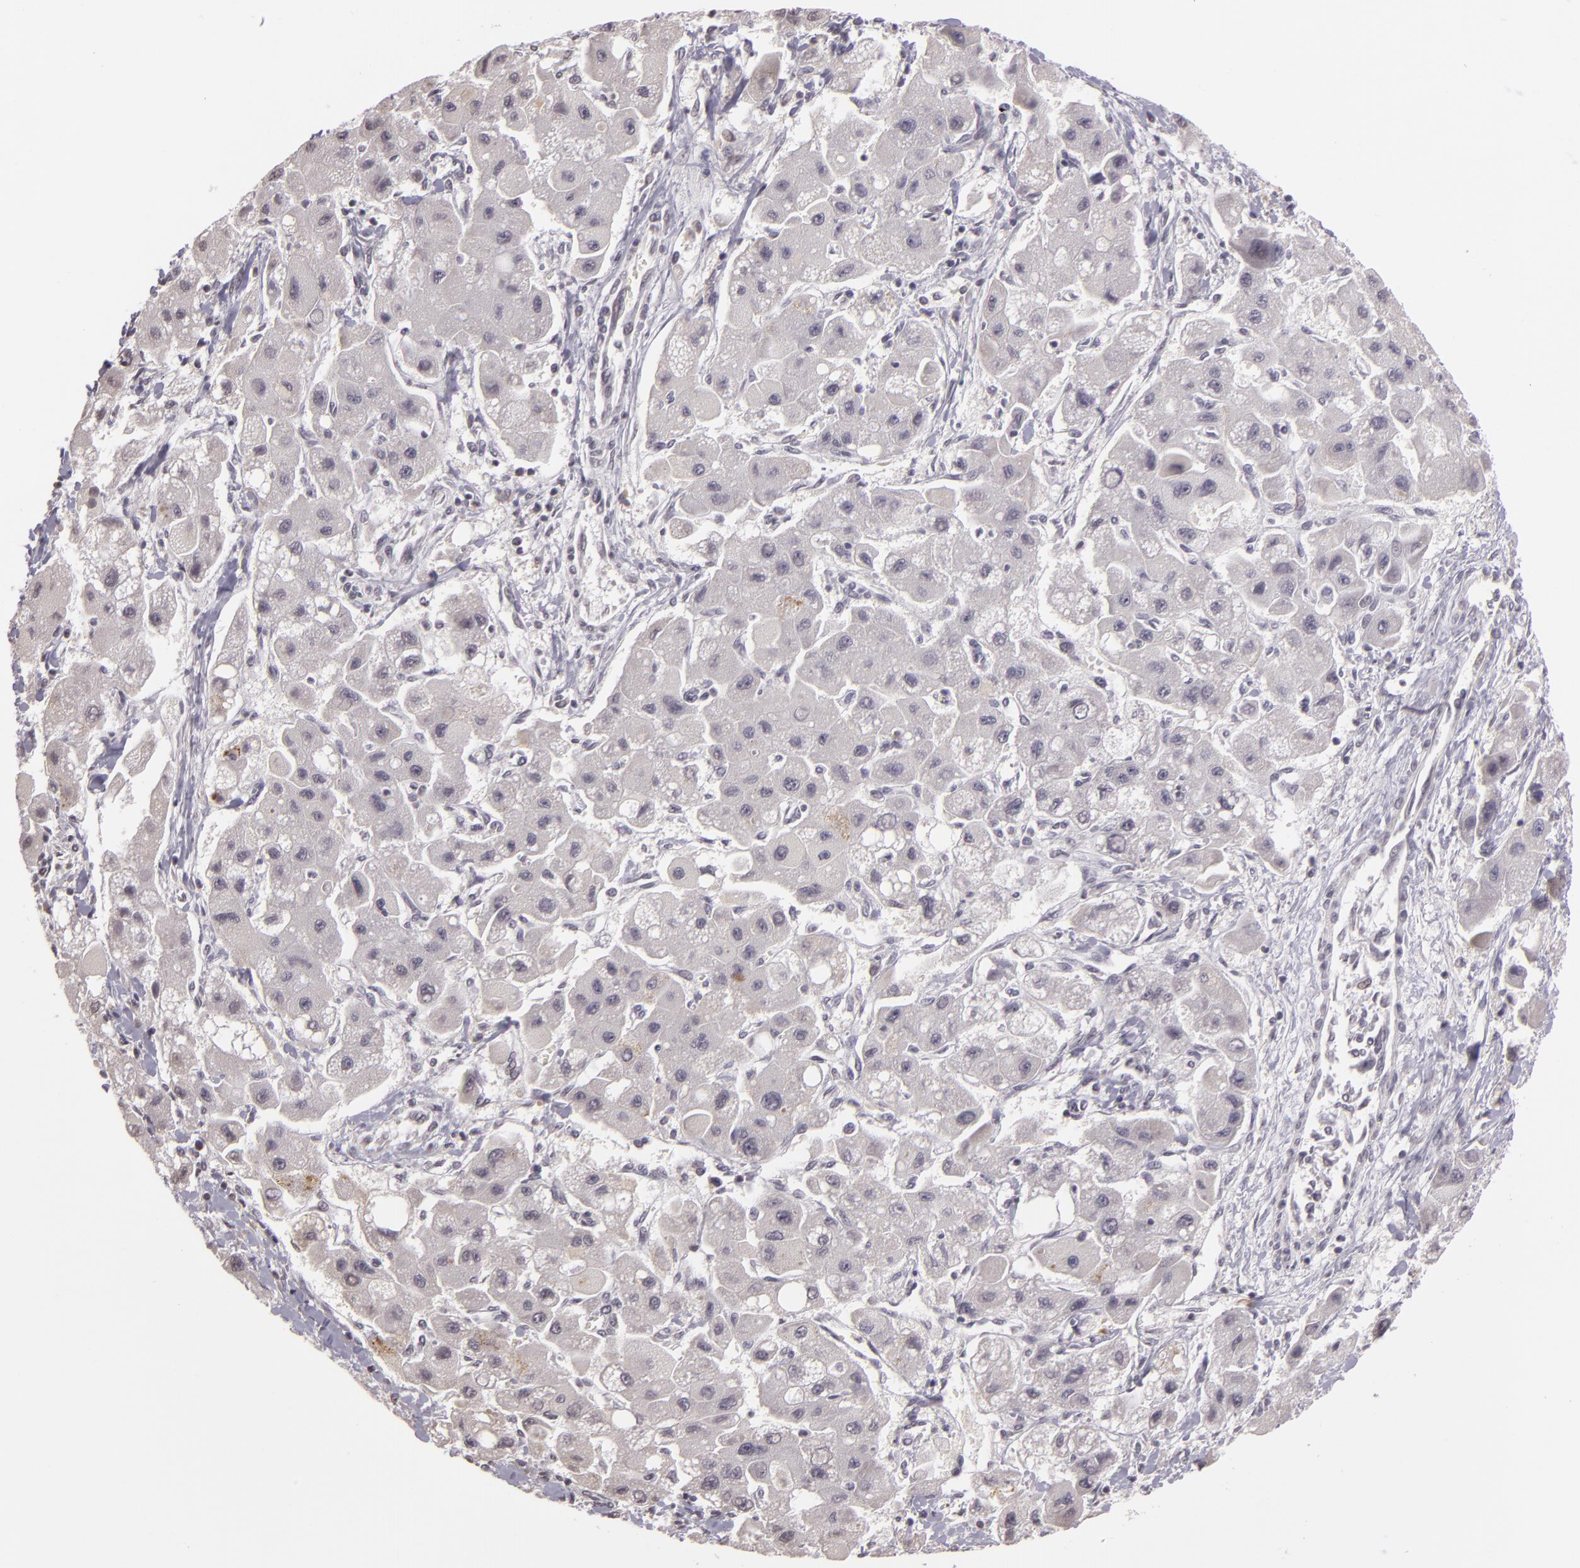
{"staining": {"intensity": "negative", "quantity": "none", "location": "none"}, "tissue": "liver cancer", "cell_type": "Tumor cells", "image_type": "cancer", "snomed": [{"axis": "morphology", "description": "Carcinoma, Hepatocellular, NOS"}, {"axis": "topography", "description": "Liver"}], "caption": "A micrograph of human liver cancer (hepatocellular carcinoma) is negative for staining in tumor cells. (Immunohistochemistry, brightfield microscopy, high magnification).", "gene": "MUC1", "patient": {"sex": "male", "age": 24}}